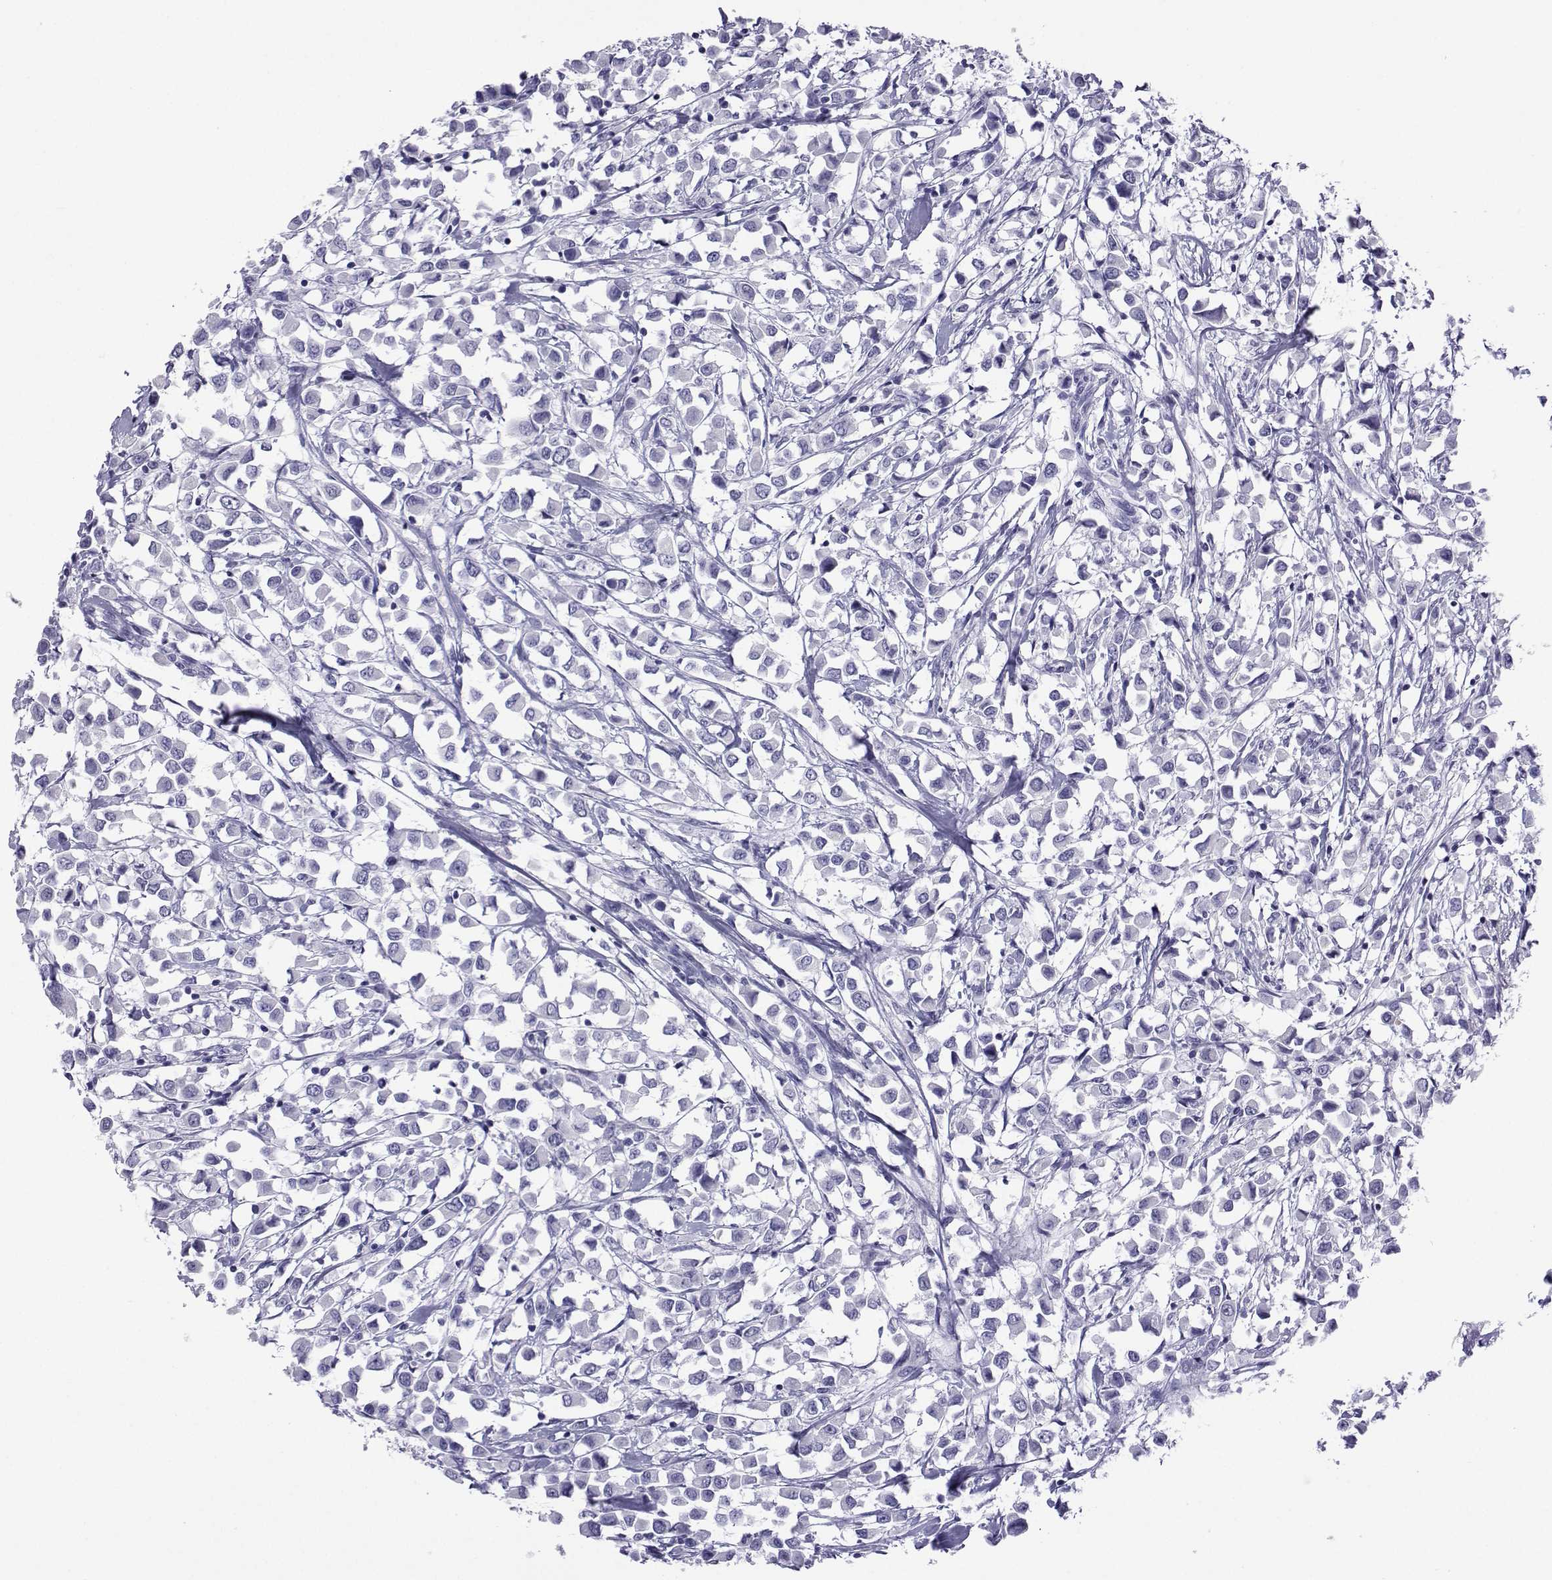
{"staining": {"intensity": "negative", "quantity": "none", "location": "none"}, "tissue": "breast cancer", "cell_type": "Tumor cells", "image_type": "cancer", "snomed": [{"axis": "morphology", "description": "Duct carcinoma"}, {"axis": "topography", "description": "Breast"}], "caption": "Breast cancer stained for a protein using IHC demonstrates no expression tumor cells.", "gene": "ACTL7A", "patient": {"sex": "female", "age": 61}}